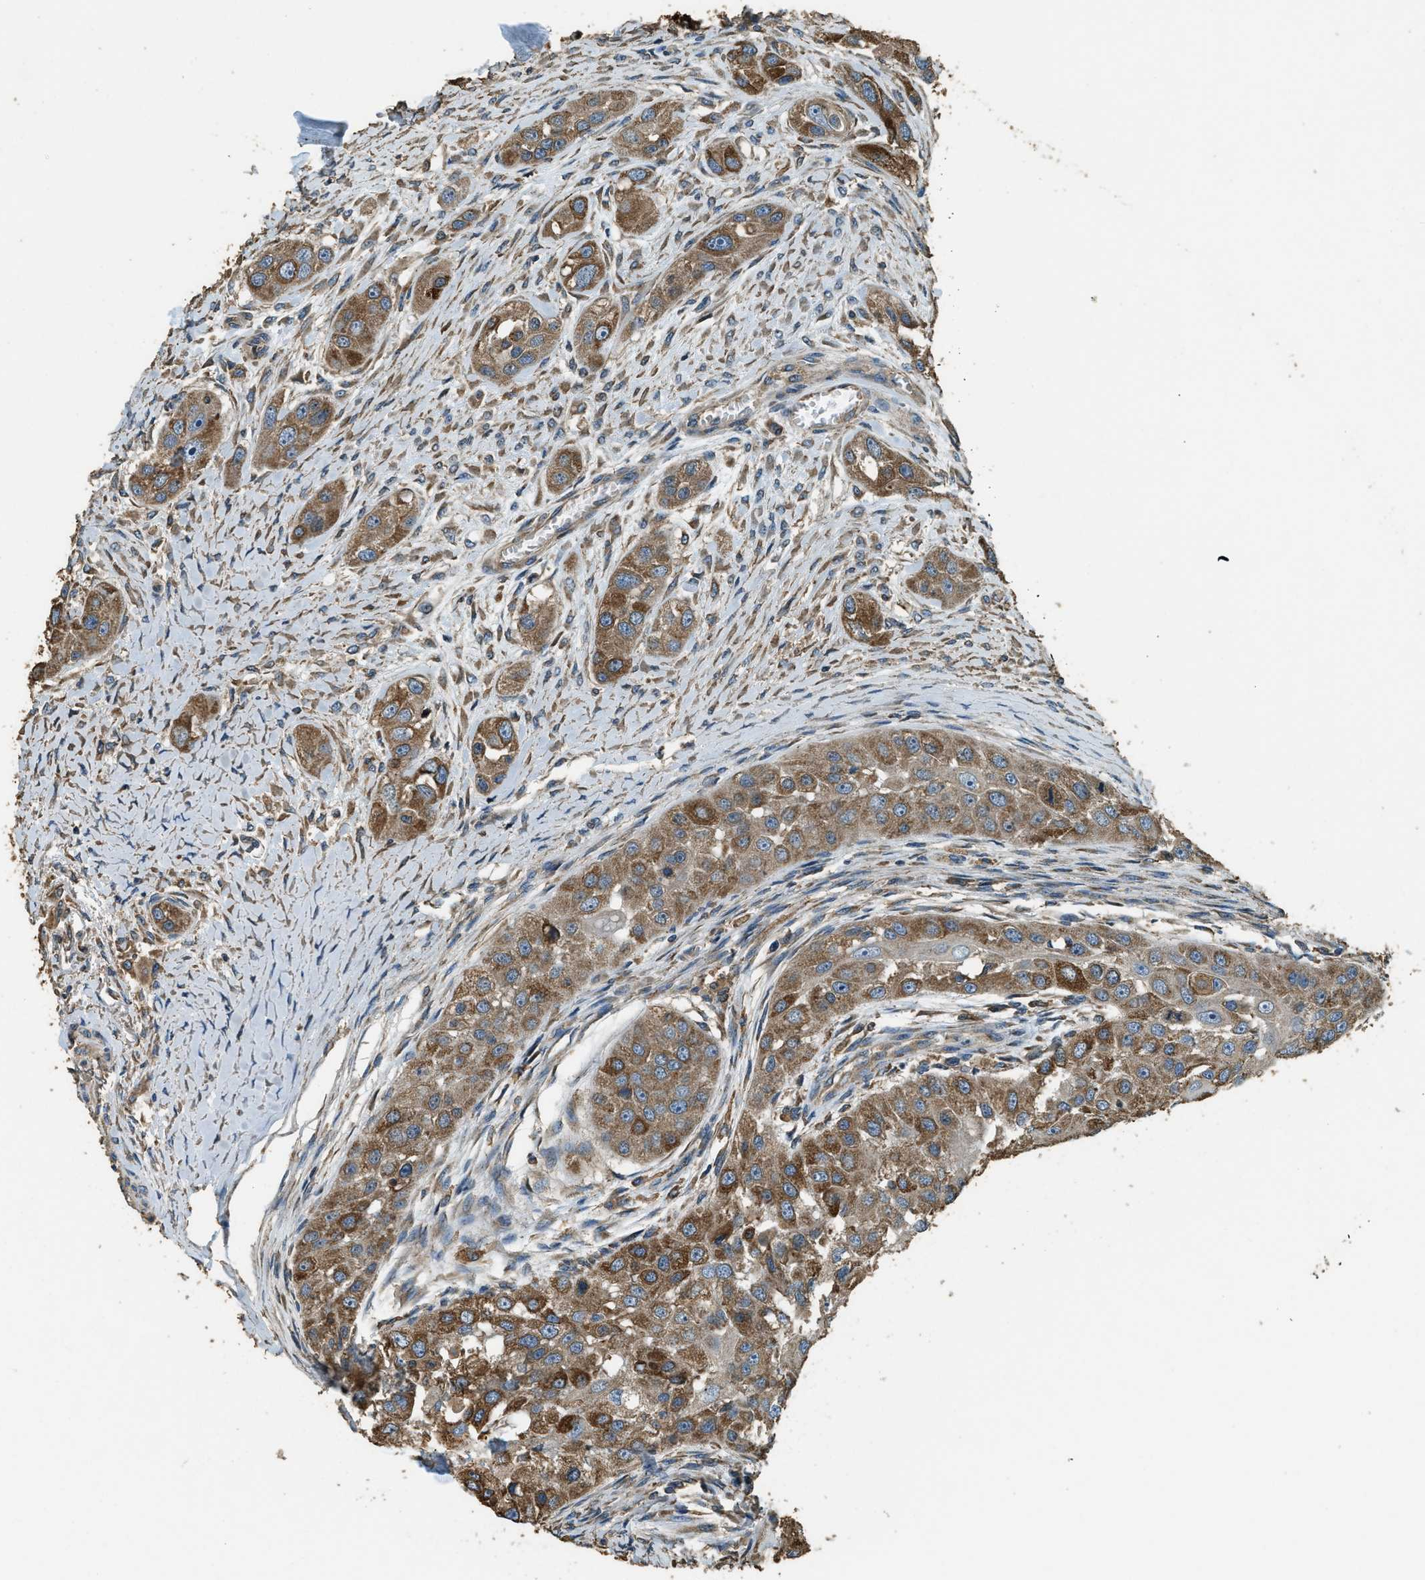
{"staining": {"intensity": "moderate", "quantity": ">75%", "location": "cytoplasmic/membranous"}, "tissue": "head and neck cancer", "cell_type": "Tumor cells", "image_type": "cancer", "snomed": [{"axis": "morphology", "description": "Normal tissue, NOS"}, {"axis": "morphology", "description": "Squamous cell carcinoma, NOS"}, {"axis": "topography", "description": "Skeletal muscle"}, {"axis": "topography", "description": "Head-Neck"}], "caption": "Immunohistochemical staining of head and neck cancer (squamous cell carcinoma) displays medium levels of moderate cytoplasmic/membranous positivity in approximately >75% of tumor cells.", "gene": "ERGIC1", "patient": {"sex": "male", "age": 51}}